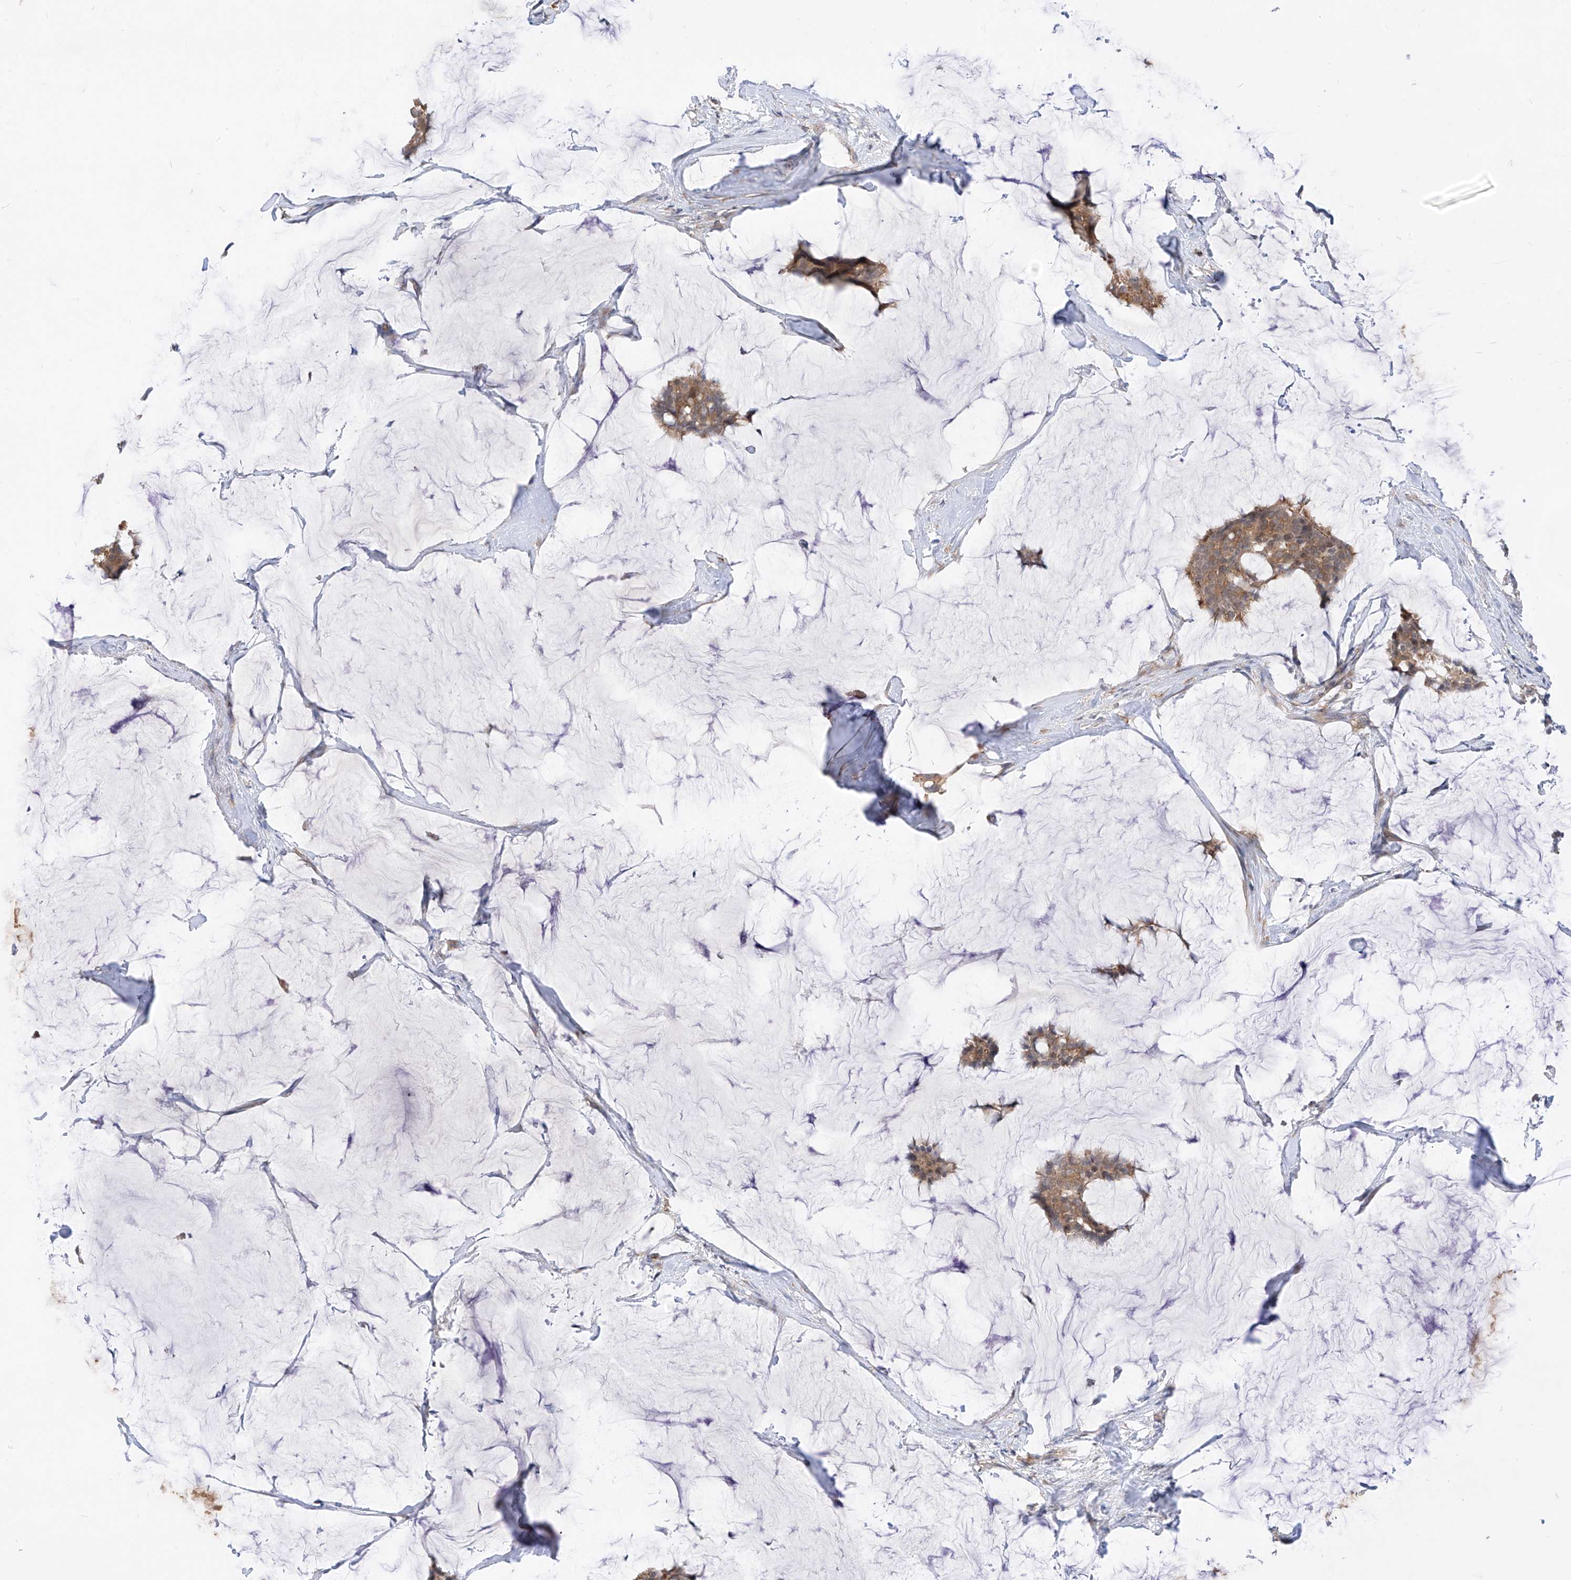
{"staining": {"intensity": "moderate", "quantity": ">75%", "location": "cytoplasmic/membranous"}, "tissue": "breast cancer", "cell_type": "Tumor cells", "image_type": "cancer", "snomed": [{"axis": "morphology", "description": "Duct carcinoma"}, {"axis": "topography", "description": "Breast"}], "caption": "A brown stain shows moderate cytoplasmic/membranous expression of a protein in human infiltrating ductal carcinoma (breast) tumor cells.", "gene": "MTUS2", "patient": {"sex": "female", "age": 93}}